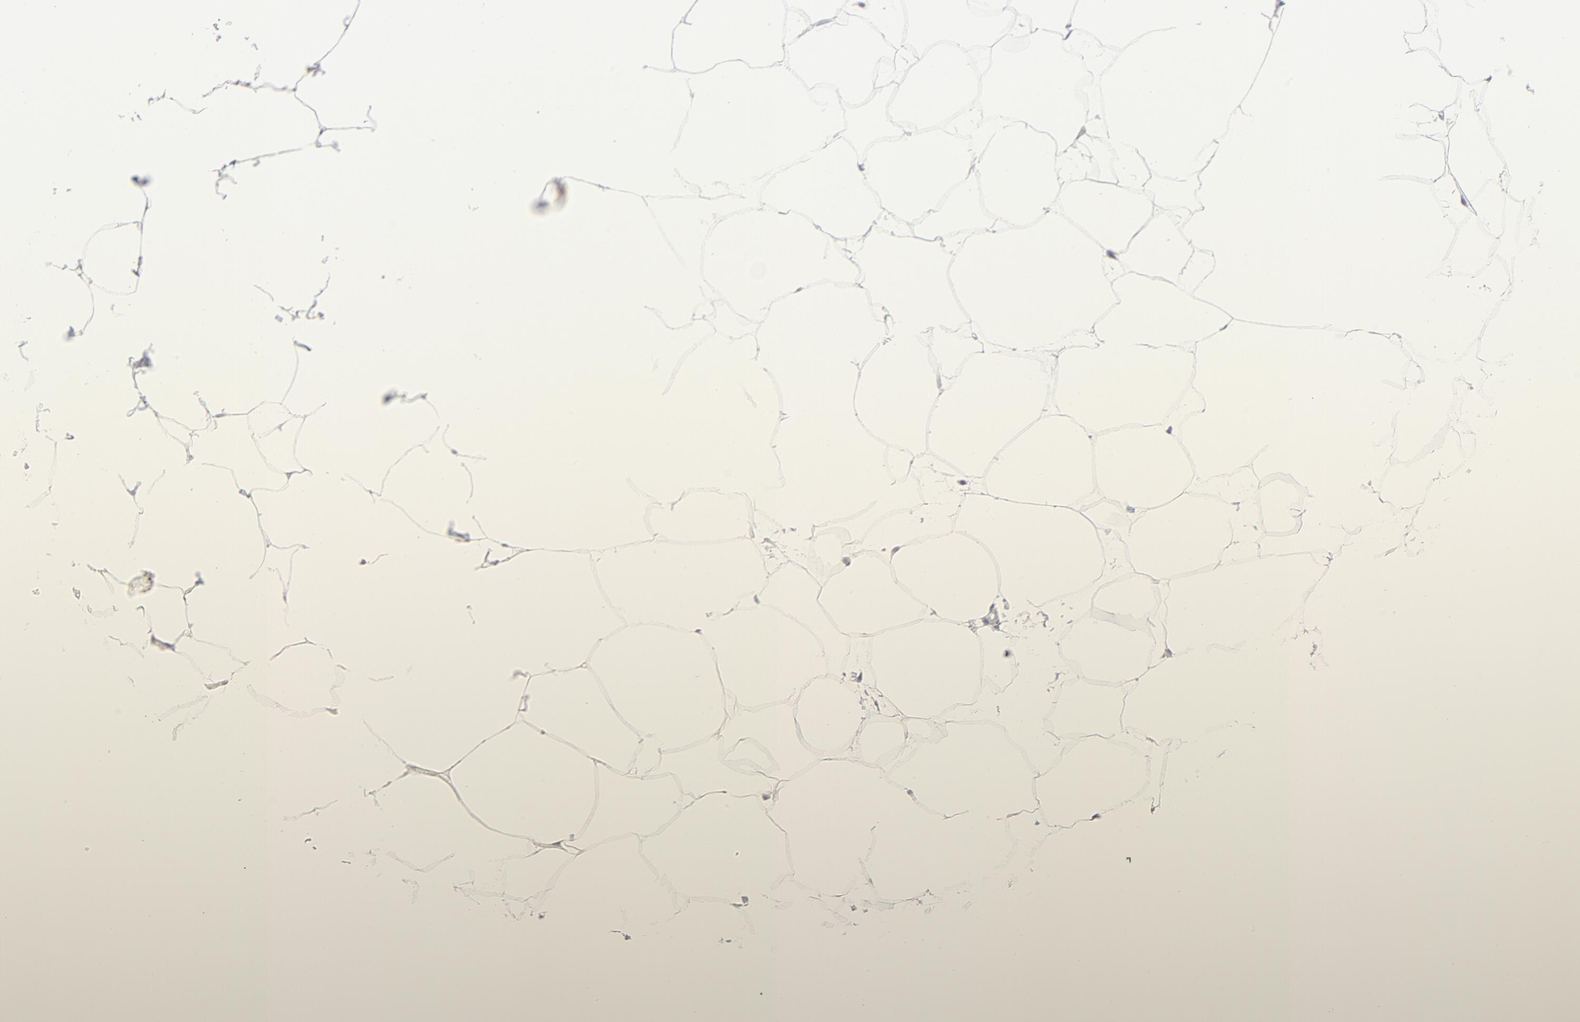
{"staining": {"intensity": "negative", "quantity": "none", "location": "none"}, "tissue": "adipose tissue", "cell_type": "Adipocytes", "image_type": "normal", "snomed": [{"axis": "morphology", "description": "Normal tissue, NOS"}, {"axis": "morphology", "description": "Duct carcinoma"}, {"axis": "topography", "description": "Breast"}, {"axis": "topography", "description": "Adipose tissue"}], "caption": "The immunohistochemistry histopathology image has no significant expression in adipocytes of adipose tissue.", "gene": "TST", "patient": {"sex": "female", "age": 37}}